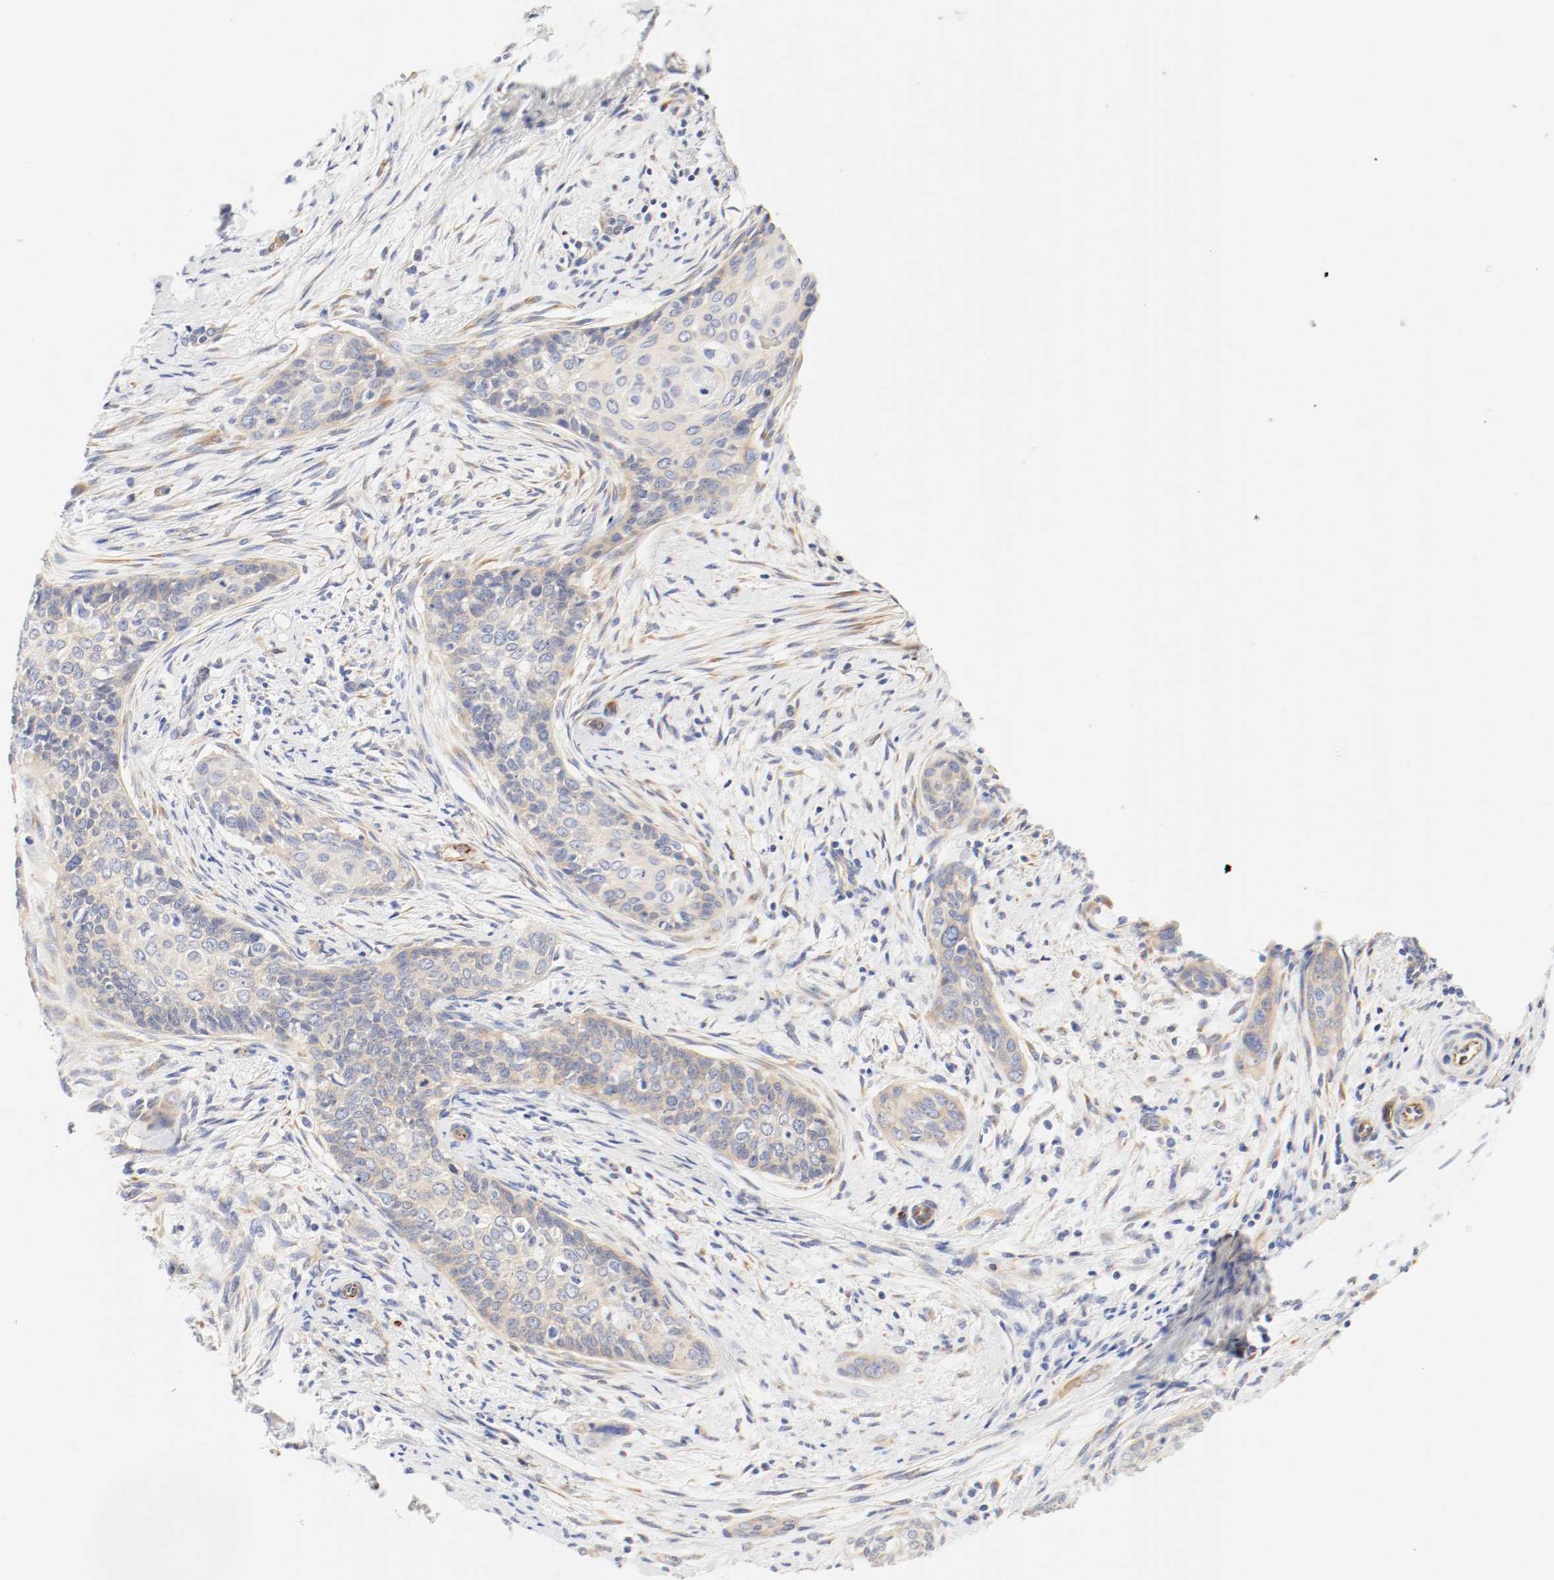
{"staining": {"intensity": "moderate", "quantity": "25%-75%", "location": "cytoplasmic/membranous"}, "tissue": "cervical cancer", "cell_type": "Tumor cells", "image_type": "cancer", "snomed": [{"axis": "morphology", "description": "Squamous cell carcinoma, NOS"}, {"axis": "topography", "description": "Cervix"}], "caption": "Human cervical squamous cell carcinoma stained with a protein marker exhibits moderate staining in tumor cells.", "gene": "GIT1", "patient": {"sex": "female", "age": 33}}